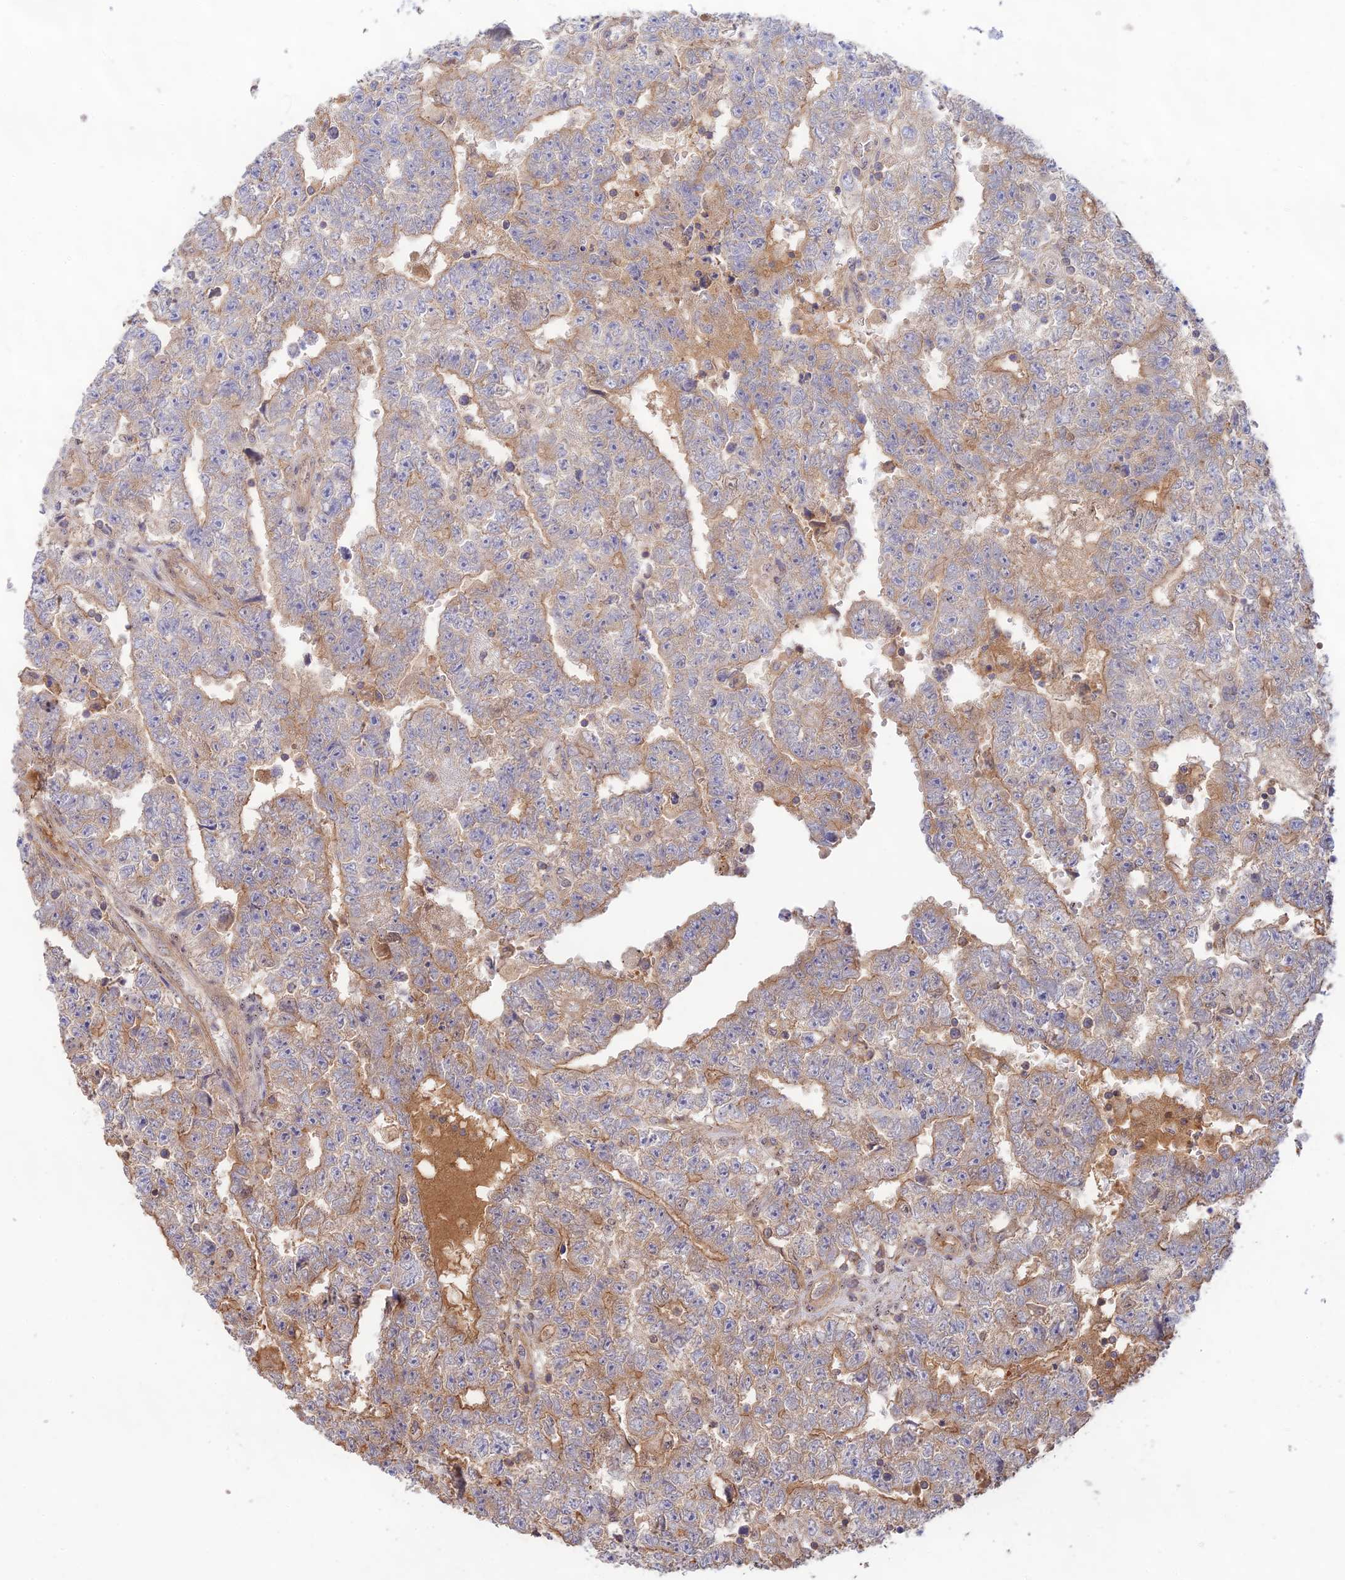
{"staining": {"intensity": "moderate", "quantity": "<25%", "location": "cytoplasmic/membranous"}, "tissue": "testis cancer", "cell_type": "Tumor cells", "image_type": "cancer", "snomed": [{"axis": "morphology", "description": "Carcinoma, Embryonal, NOS"}, {"axis": "topography", "description": "Testis"}], "caption": "Testis cancer (embryonal carcinoma) tissue exhibits moderate cytoplasmic/membranous staining in approximately <25% of tumor cells, visualized by immunohistochemistry.", "gene": "CLCF1", "patient": {"sex": "male", "age": 25}}